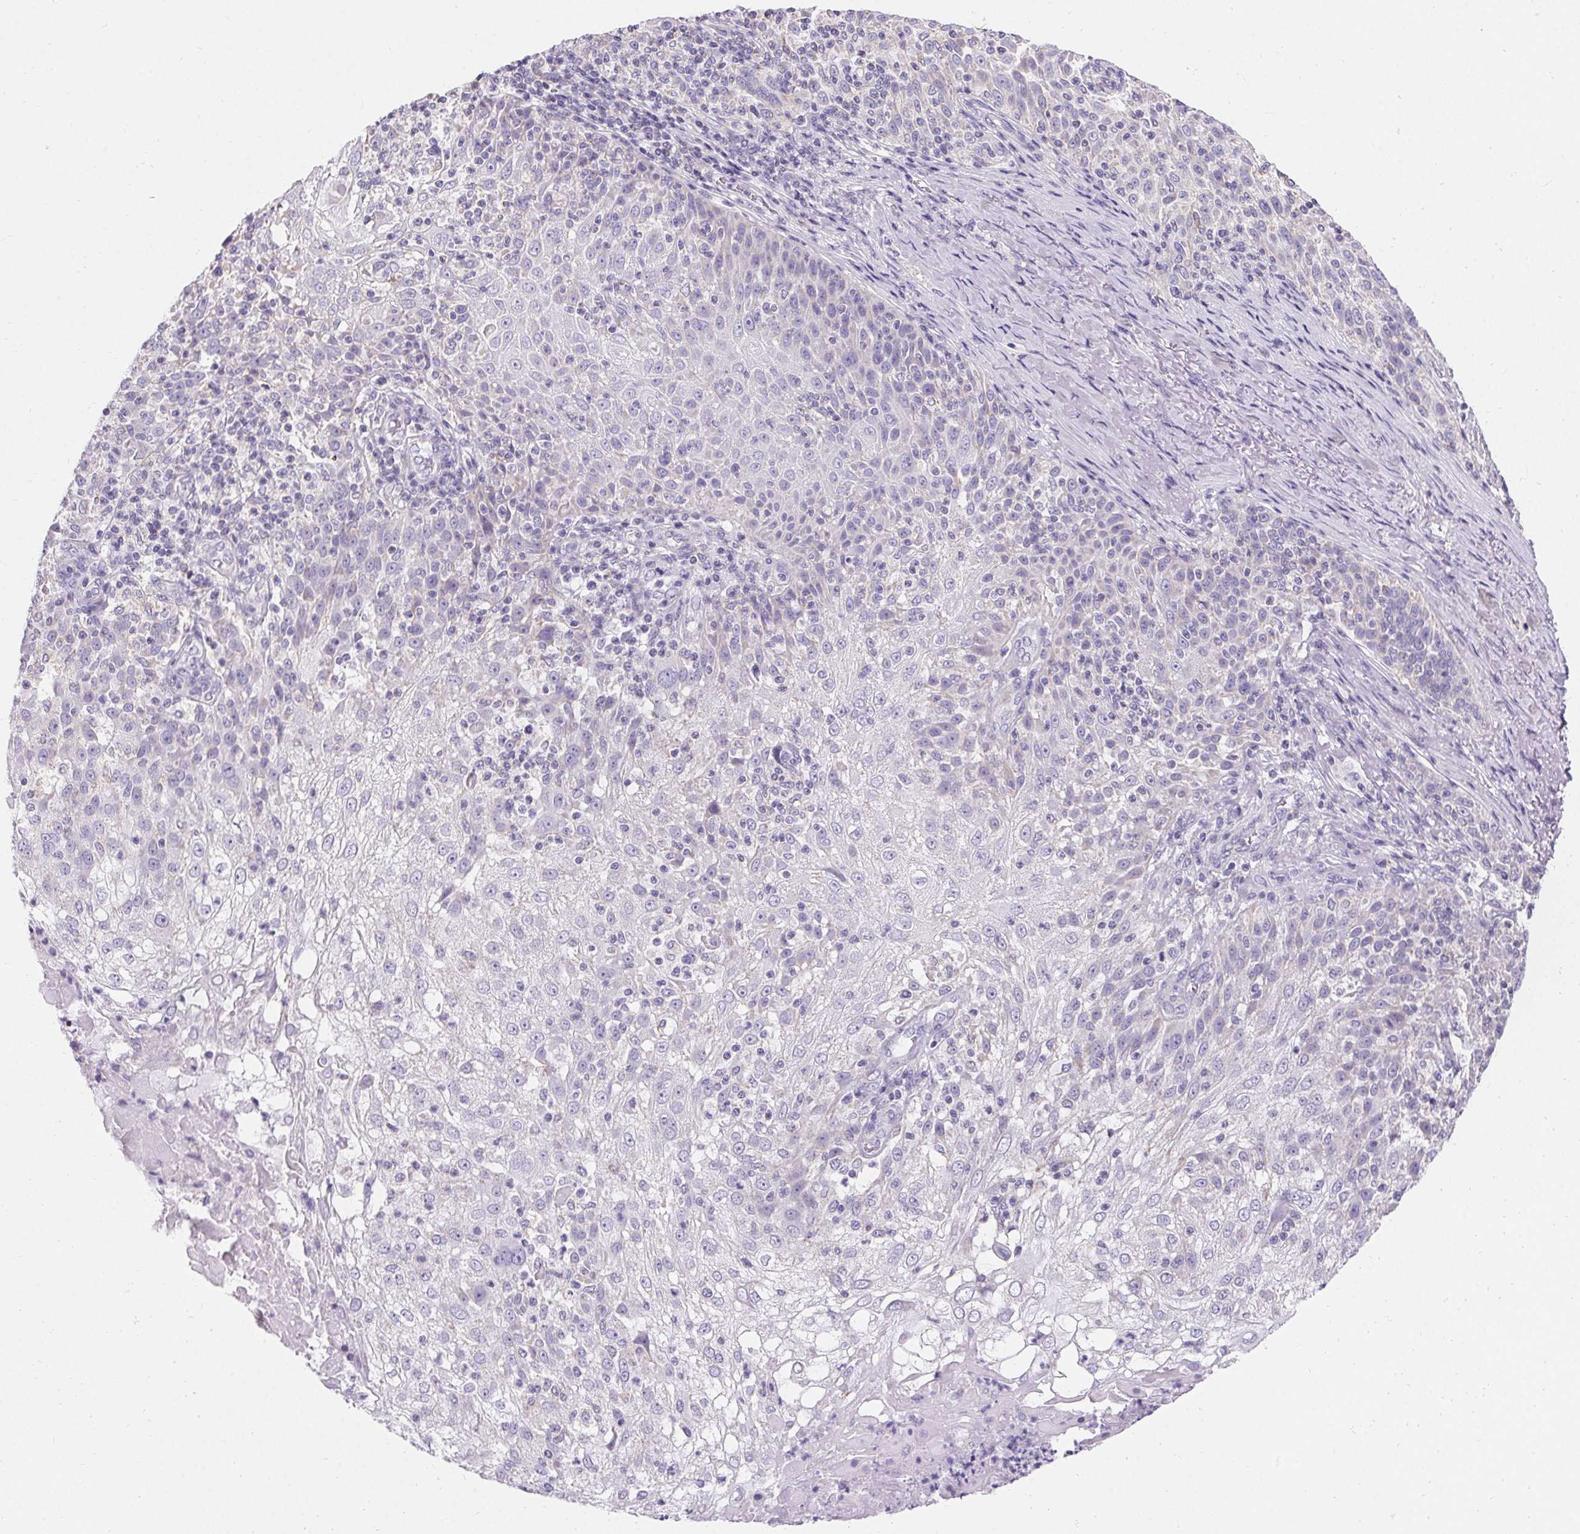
{"staining": {"intensity": "negative", "quantity": "none", "location": "none"}, "tissue": "skin cancer", "cell_type": "Tumor cells", "image_type": "cancer", "snomed": [{"axis": "morphology", "description": "Normal tissue, NOS"}, {"axis": "morphology", "description": "Squamous cell carcinoma, NOS"}, {"axis": "topography", "description": "Skin"}], "caption": "Human skin cancer (squamous cell carcinoma) stained for a protein using immunohistochemistry (IHC) displays no expression in tumor cells.", "gene": "ASGR2", "patient": {"sex": "female", "age": 83}}